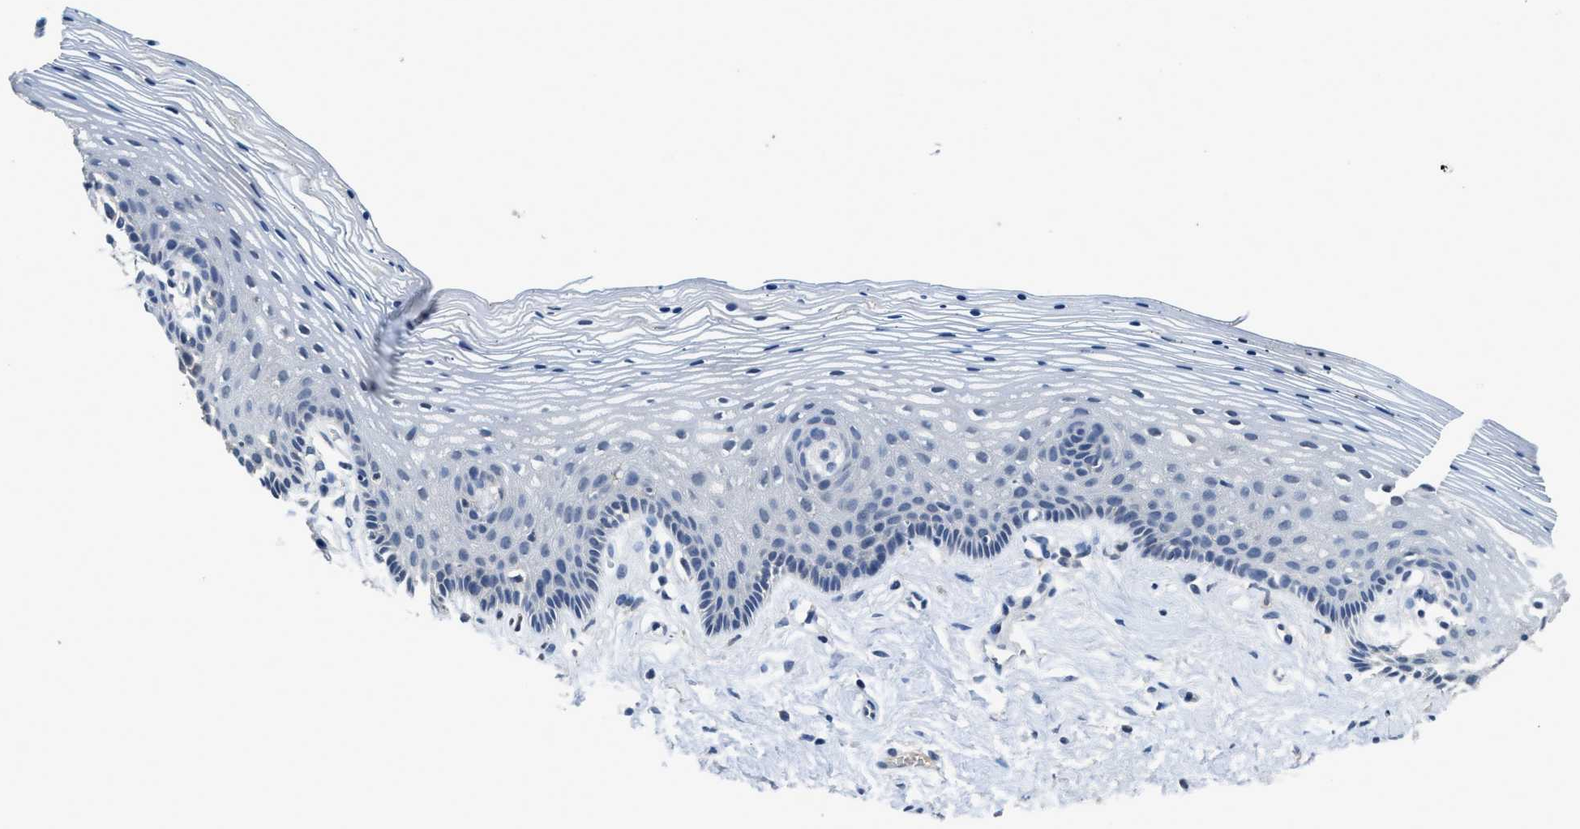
{"staining": {"intensity": "negative", "quantity": "none", "location": "none"}, "tissue": "vagina", "cell_type": "Squamous epithelial cells", "image_type": "normal", "snomed": [{"axis": "morphology", "description": "Normal tissue, NOS"}, {"axis": "topography", "description": "Vagina"}], "caption": "Immunohistochemical staining of benign human vagina exhibits no significant positivity in squamous epithelial cells. The staining was performed using DAB to visualize the protein expression in brown, while the nuclei were stained in blue with hematoxylin (Magnification: 20x).", "gene": "INHA", "patient": {"sex": "female", "age": 32}}